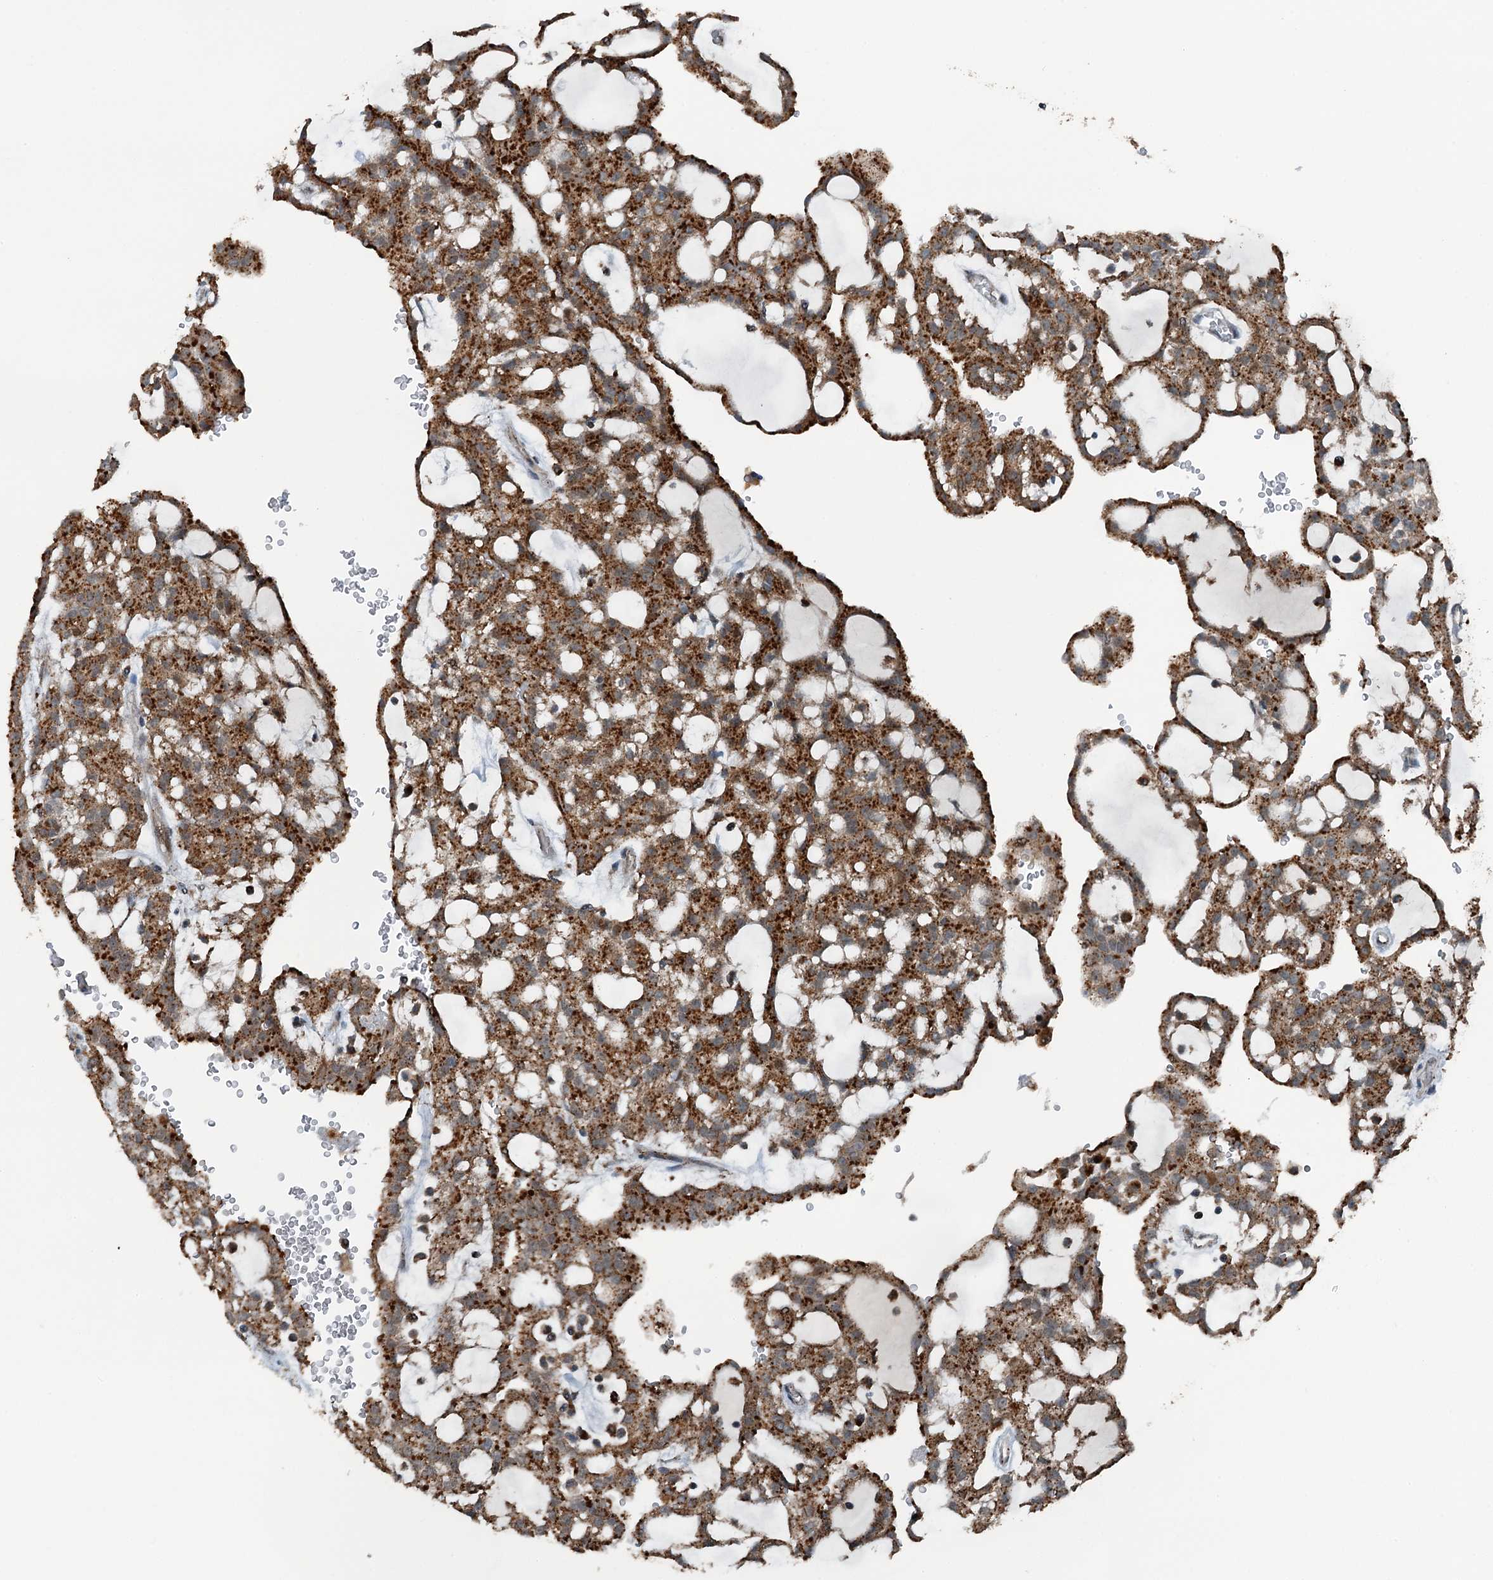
{"staining": {"intensity": "moderate", "quantity": ">75%", "location": "cytoplasmic/membranous"}, "tissue": "renal cancer", "cell_type": "Tumor cells", "image_type": "cancer", "snomed": [{"axis": "morphology", "description": "Adenocarcinoma, NOS"}, {"axis": "topography", "description": "Kidney"}], "caption": "Adenocarcinoma (renal) was stained to show a protein in brown. There is medium levels of moderate cytoplasmic/membranous expression in about >75% of tumor cells. Immunohistochemistry stains the protein of interest in brown and the nuclei are stained blue.", "gene": "BMERB1", "patient": {"sex": "male", "age": 63}}